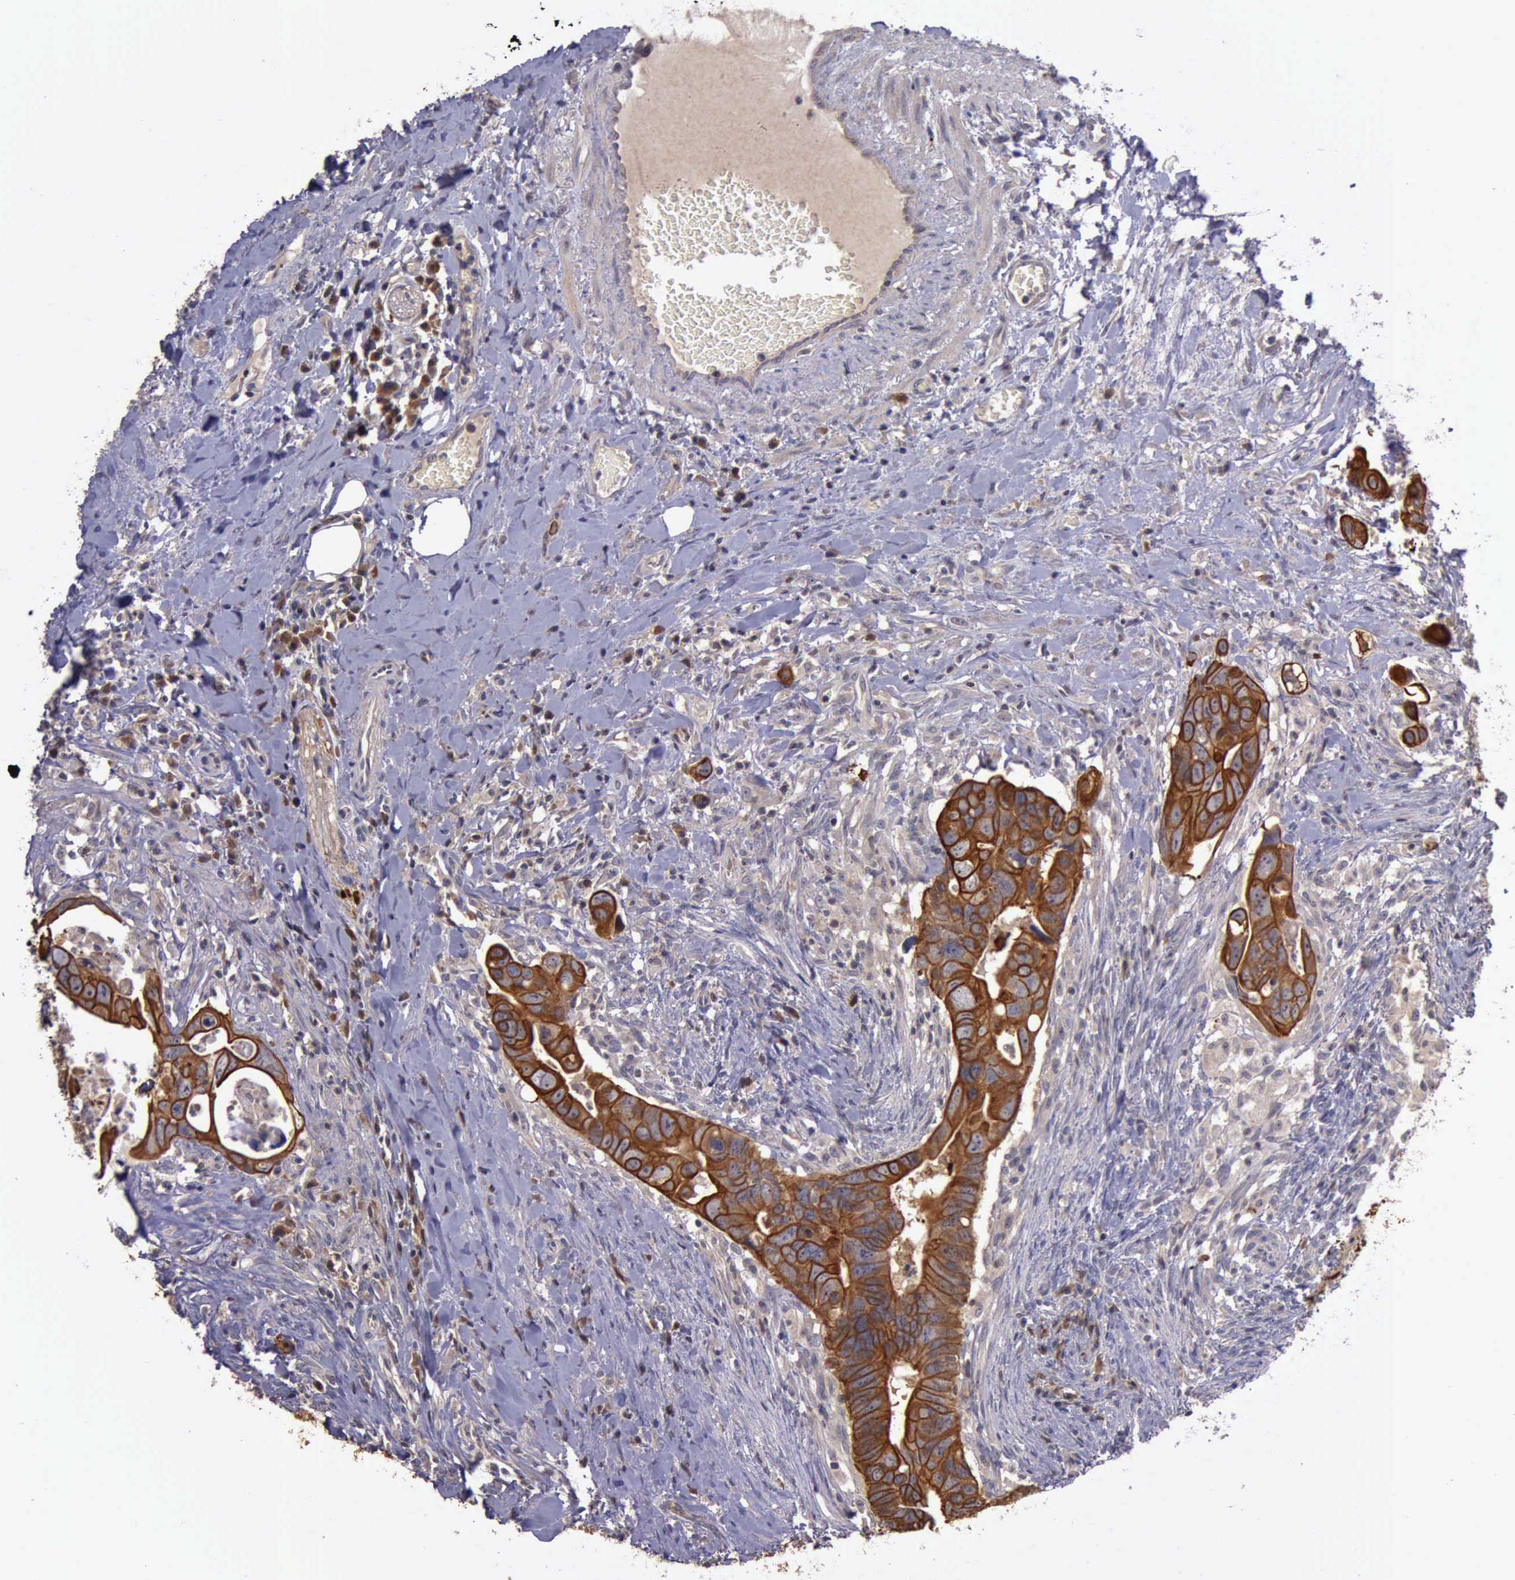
{"staining": {"intensity": "moderate", "quantity": ">75%", "location": "cytoplasmic/membranous"}, "tissue": "colorectal cancer", "cell_type": "Tumor cells", "image_type": "cancer", "snomed": [{"axis": "morphology", "description": "Adenocarcinoma, NOS"}, {"axis": "topography", "description": "Rectum"}], "caption": "This image exhibits IHC staining of human adenocarcinoma (colorectal), with medium moderate cytoplasmic/membranous positivity in approximately >75% of tumor cells.", "gene": "RAB39B", "patient": {"sex": "male", "age": 53}}